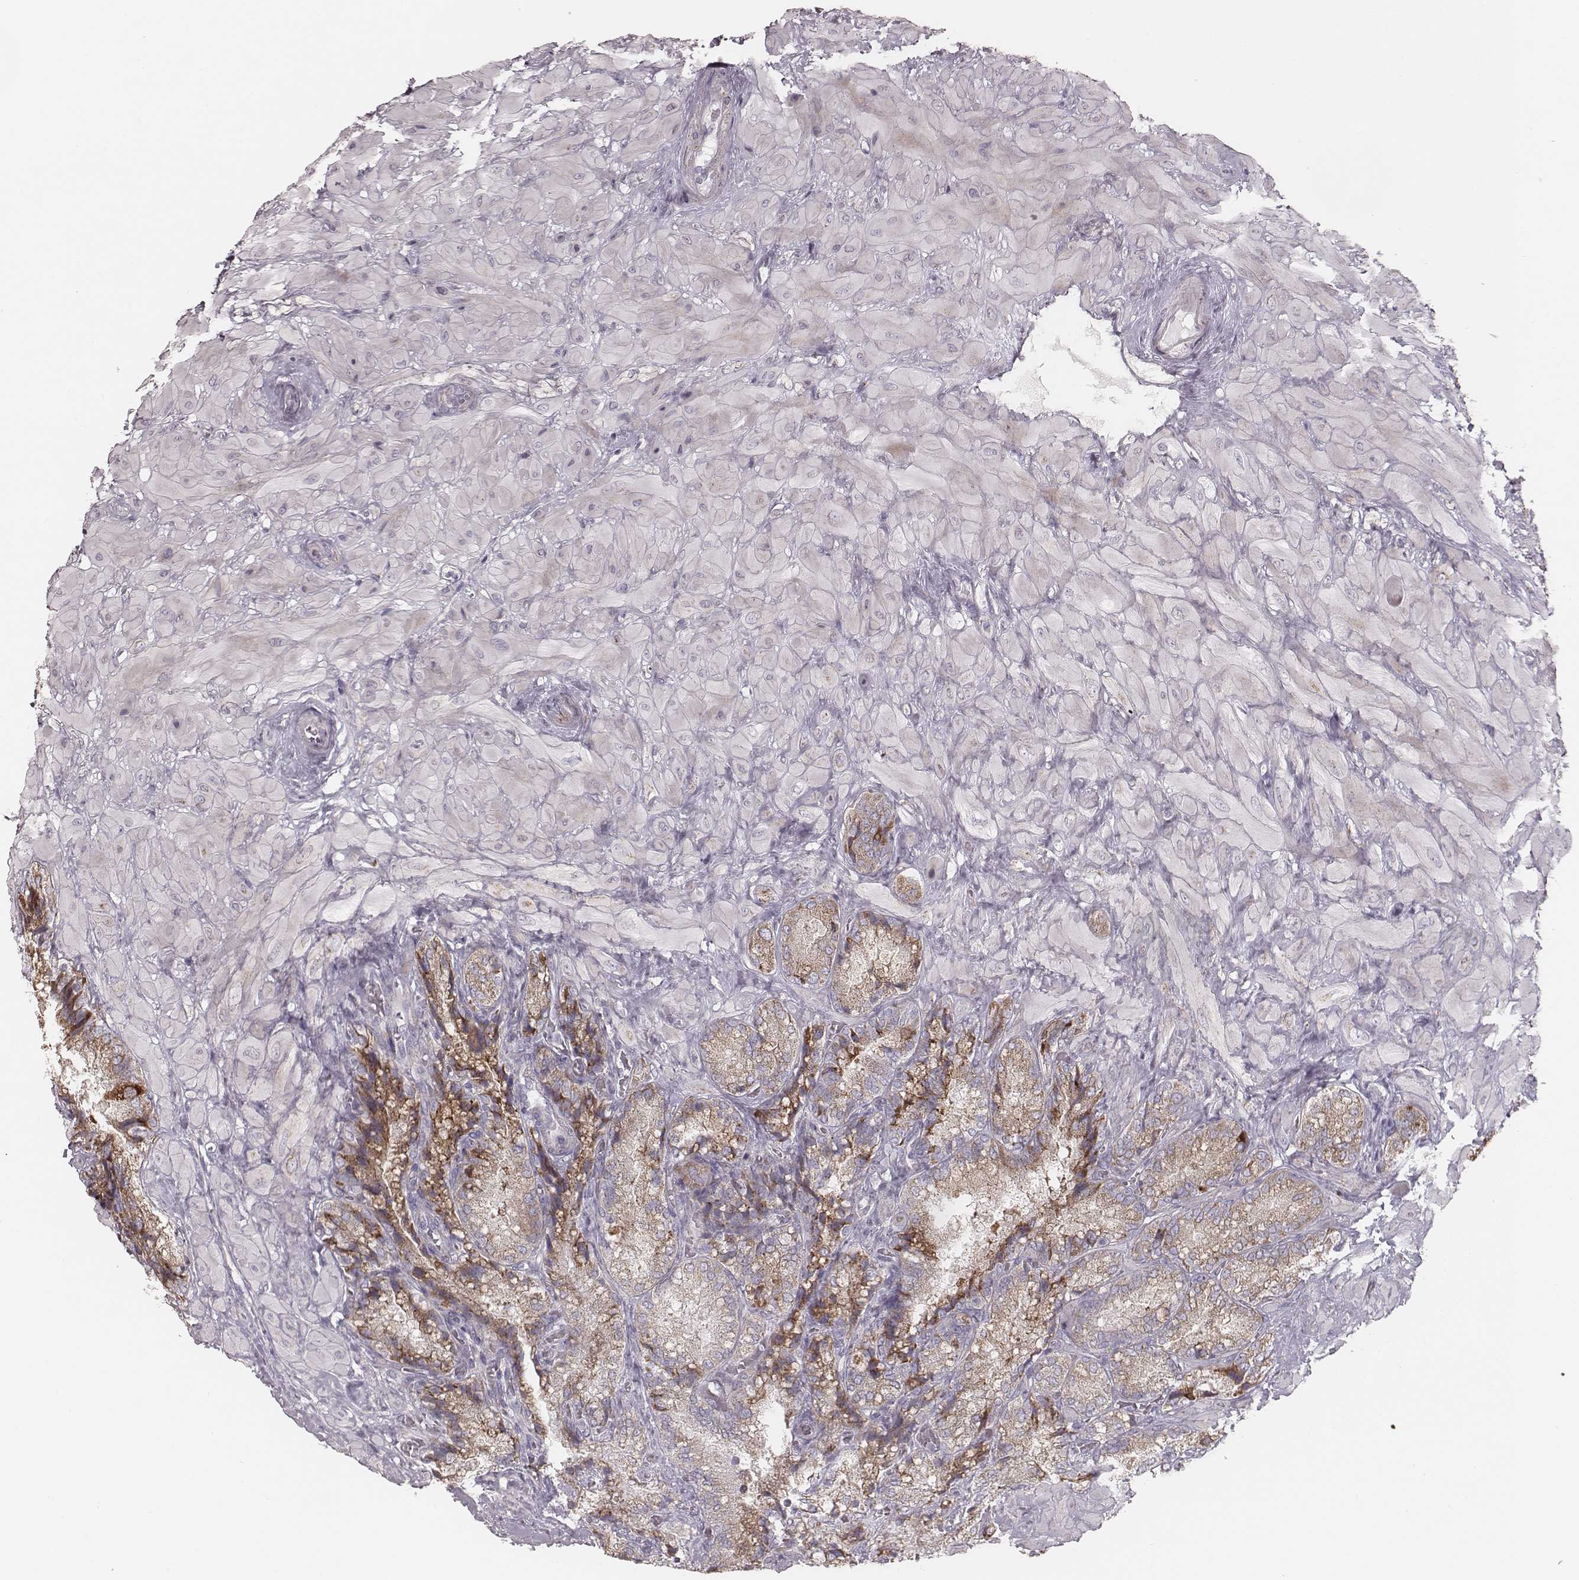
{"staining": {"intensity": "moderate", "quantity": "25%-75%", "location": "cytoplasmic/membranous"}, "tissue": "seminal vesicle", "cell_type": "Glandular cells", "image_type": "normal", "snomed": [{"axis": "morphology", "description": "Normal tissue, NOS"}, {"axis": "topography", "description": "Seminal veicle"}], "caption": "Immunohistochemical staining of benign seminal vesicle exhibits moderate cytoplasmic/membranous protein staining in about 25%-75% of glandular cells. Ihc stains the protein in brown and the nuclei are stained blue.", "gene": "KIF5C", "patient": {"sex": "male", "age": 57}}